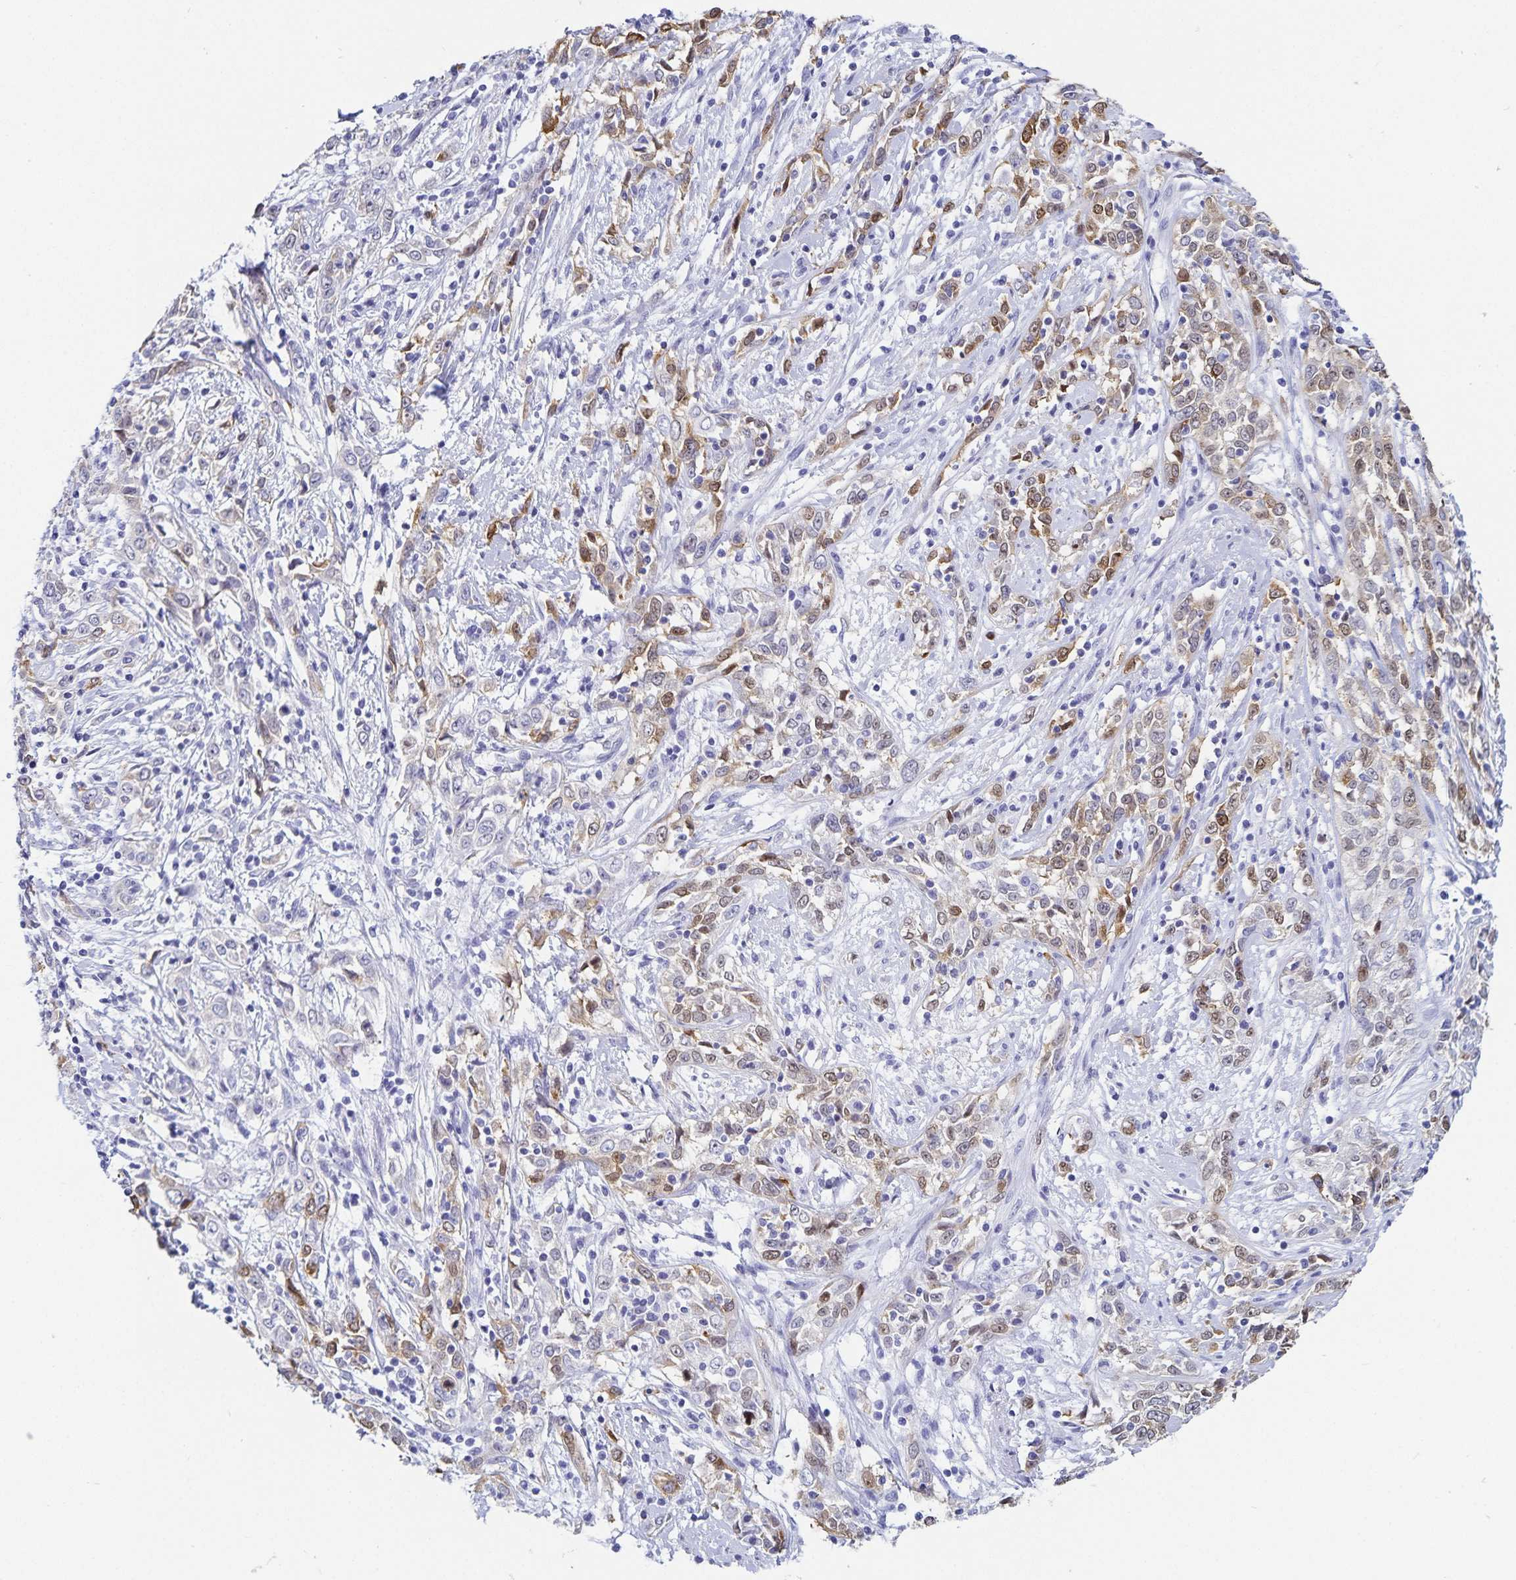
{"staining": {"intensity": "moderate", "quantity": "<25%", "location": "nuclear"}, "tissue": "cervical cancer", "cell_type": "Tumor cells", "image_type": "cancer", "snomed": [{"axis": "morphology", "description": "Adenocarcinoma, NOS"}, {"axis": "topography", "description": "Cervix"}], "caption": "Cervical adenocarcinoma stained with immunohistochemistry exhibits moderate nuclear staining in approximately <25% of tumor cells. (DAB = brown stain, brightfield microscopy at high magnification).", "gene": "HMGB3", "patient": {"sex": "female", "age": 40}}